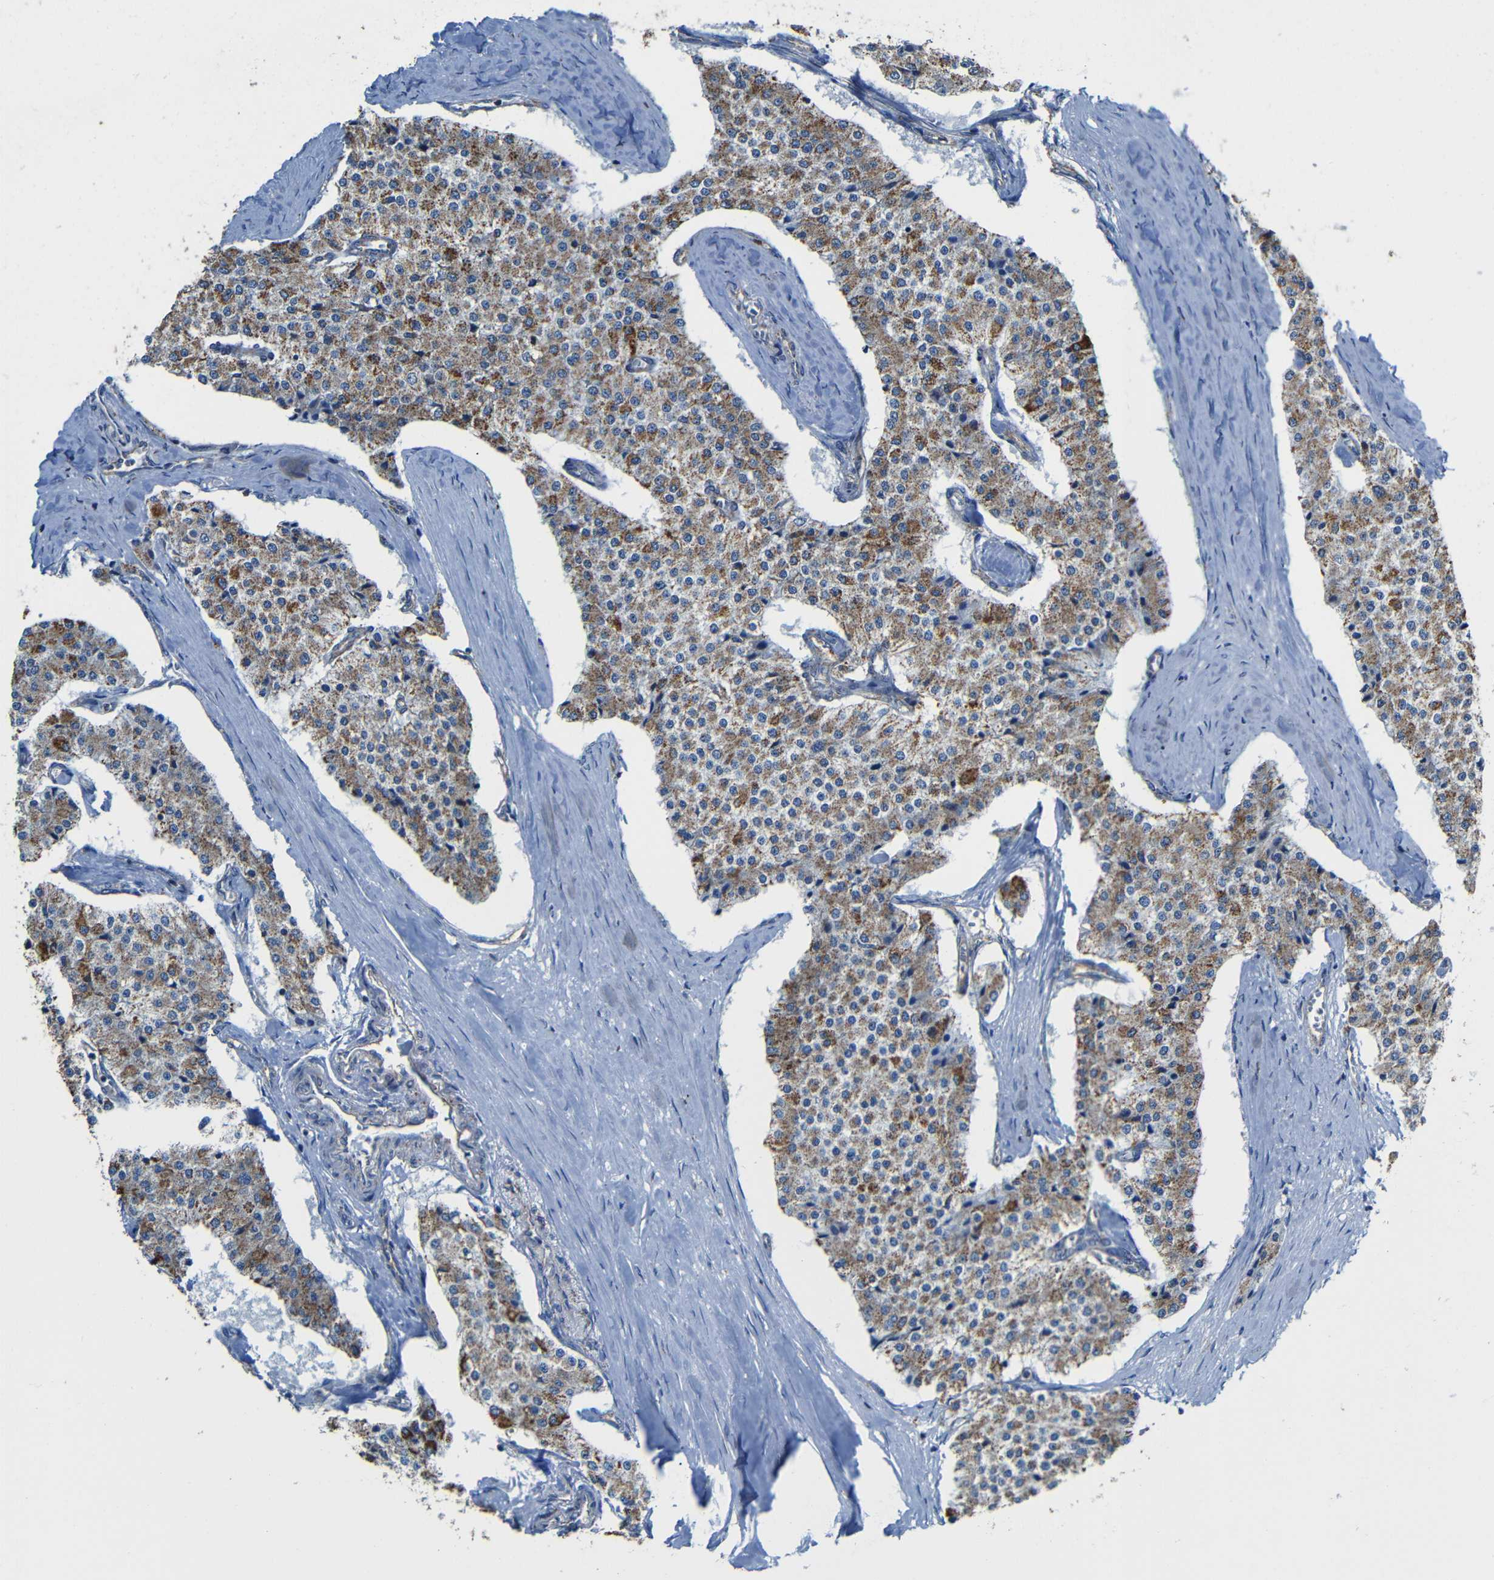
{"staining": {"intensity": "moderate", "quantity": ">75%", "location": "cytoplasmic/membranous"}, "tissue": "carcinoid", "cell_type": "Tumor cells", "image_type": "cancer", "snomed": [{"axis": "morphology", "description": "Carcinoid, malignant, NOS"}, {"axis": "topography", "description": "Colon"}], "caption": "Protein staining of carcinoid (malignant) tissue shows moderate cytoplasmic/membranous expression in about >75% of tumor cells. (IHC, brightfield microscopy, high magnification).", "gene": "INTS6L", "patient": {"sex": "female", "age": 52}}